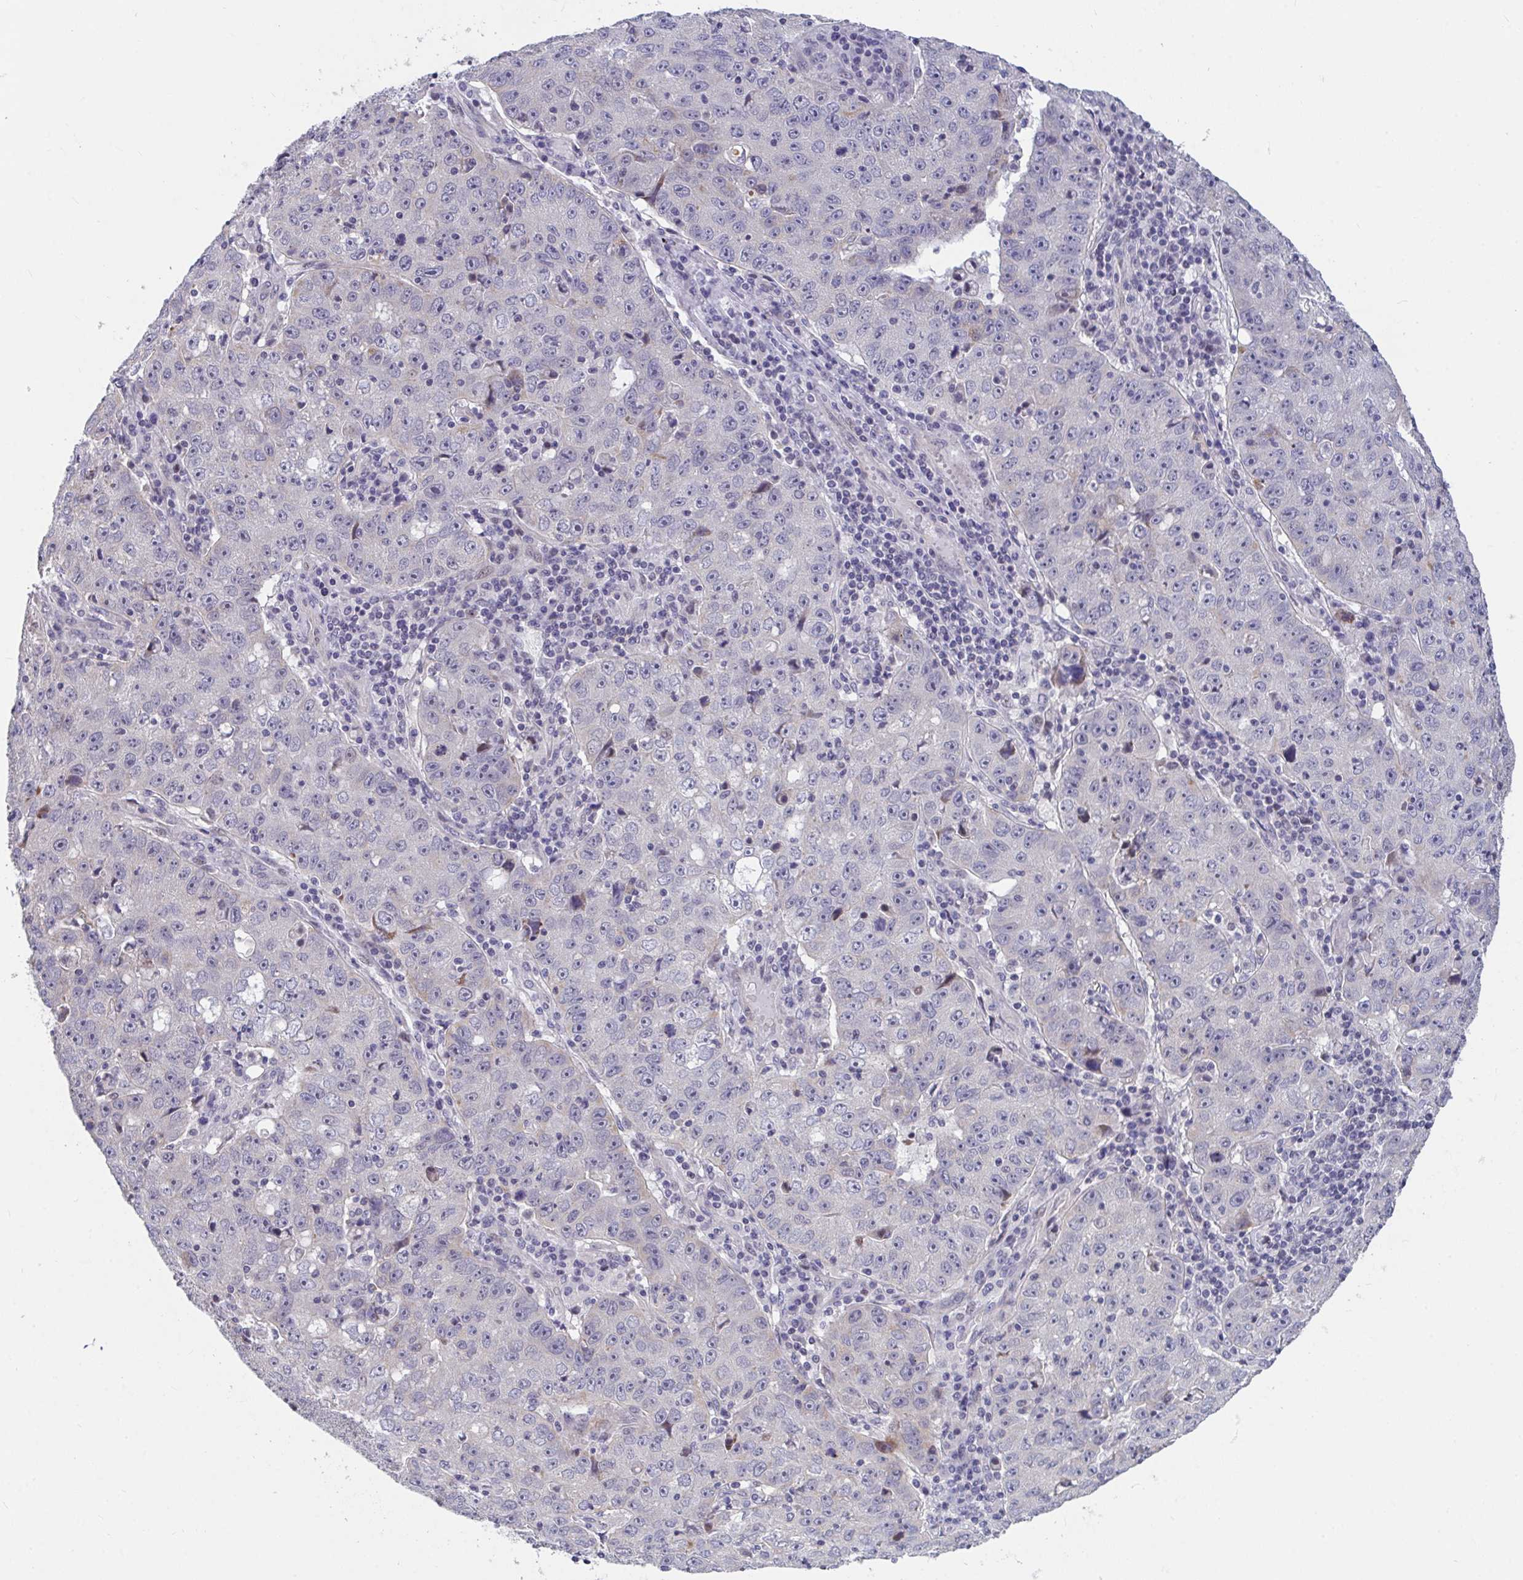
{"staining": {"intensity": "negative", "quantity": "none", "location": "none"}, "tissue": "lung cancer", "cell_type": "Tumor cells", "image_type": "cancer", "snomed": [{"axis": "morphology", "description": "Normal morphology"}, {"axis": "morphology", "description": "Adenocarcinoma, NOS"}, {"axis": "topography", "description": "Lymph node"}, {"axis": "topography", "description": "Lung"}], "caption": "Immunohistochemistry of lung adenocarcinoma displays no positivity in tumor cells. Nuclei are stained in blue.", "gene": "FAM156B", "patient": {"sex": "female", "age": 57}}